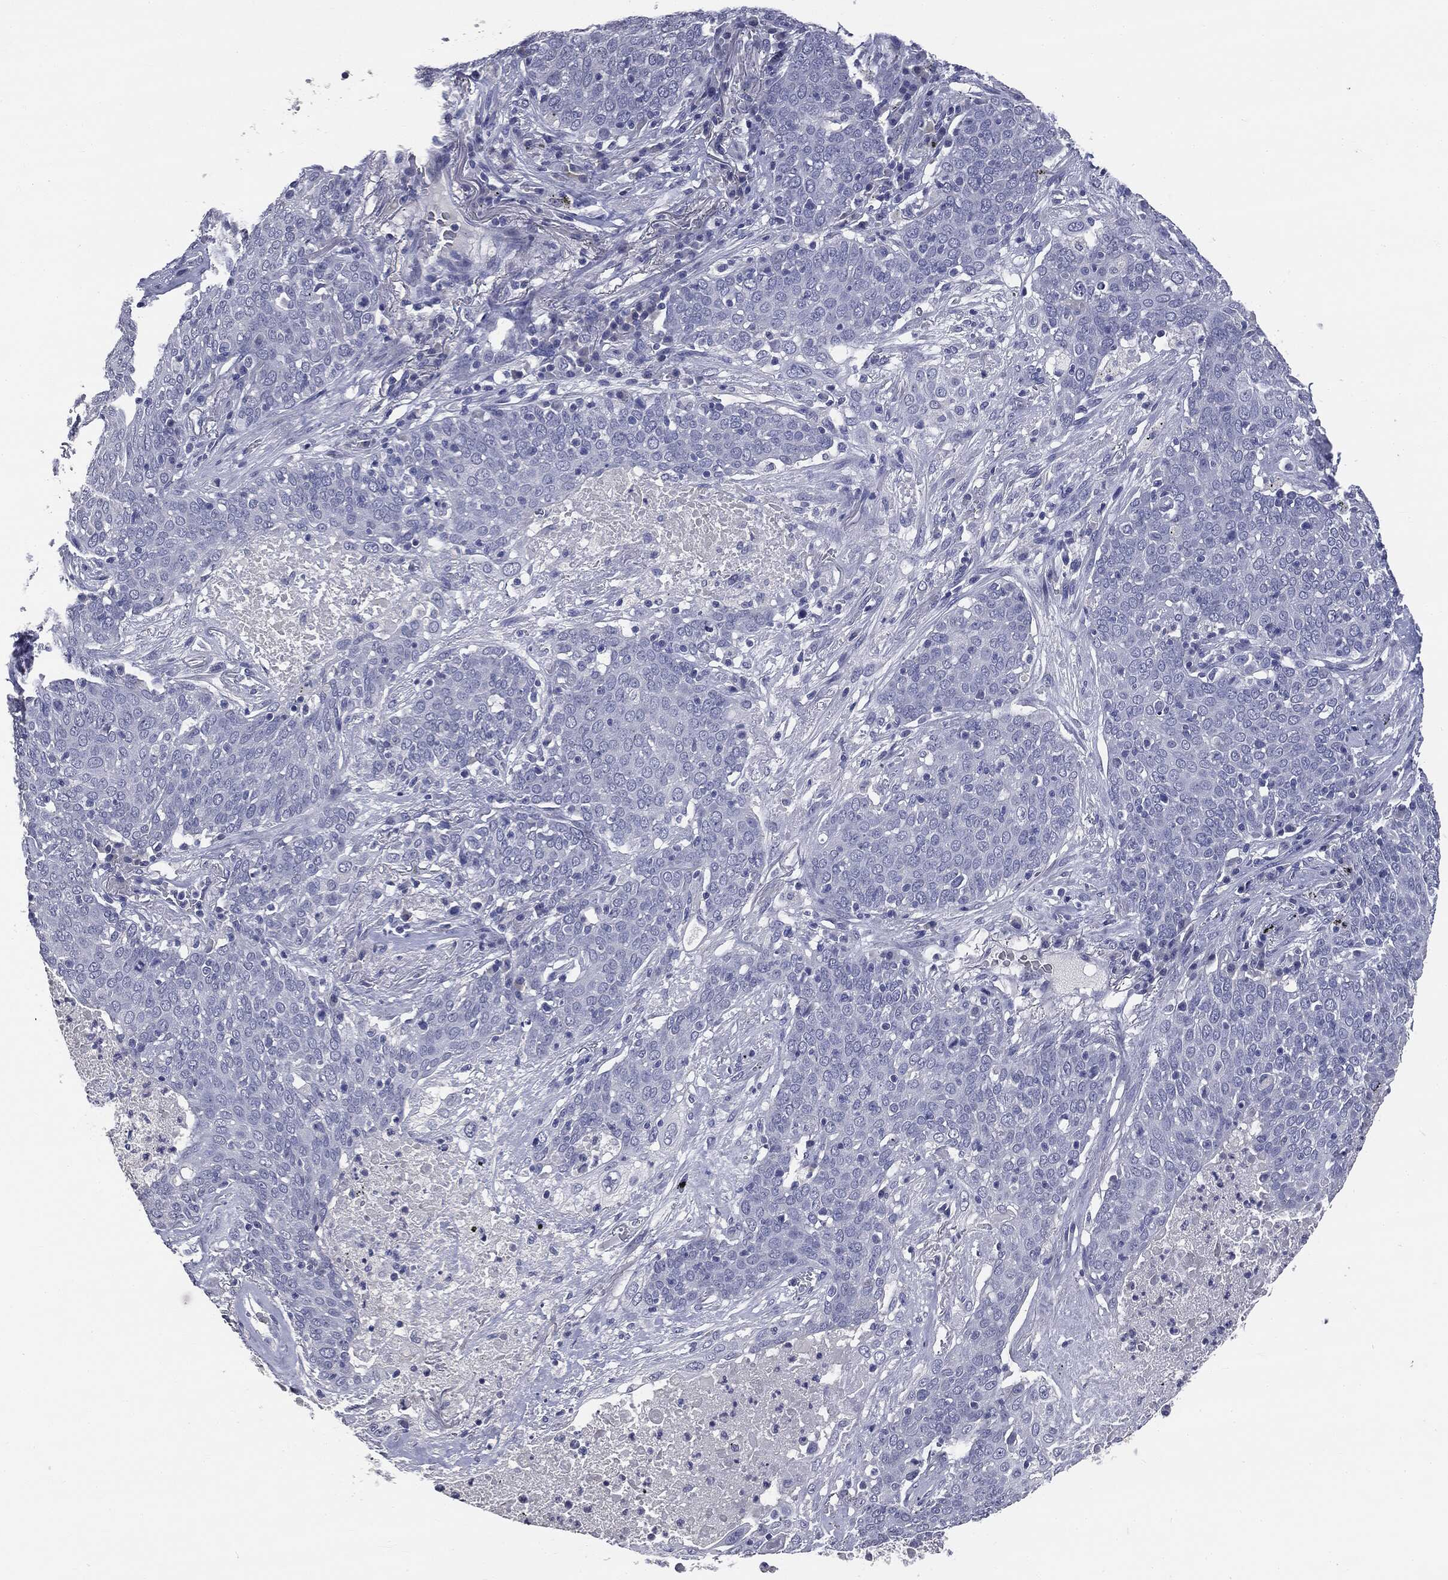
{"staining": {"intensity": "negative", "quantity": "none", "location": "none"}, "tissue": "lung cancer", "cell_type": "Tumor cells", "image_type": "cancer", "snomed": [{"axis": "morphology", "description": "Squamous cell carcinoma, NOS"}, {"axis": "topography", "description": "Lung"}], "caption": "Immunohistochemical staining of human squamous cell carcinoma (lung) demonstrates no significant expression in tumor cells.", "gene": "AFP", "patient": {"sex": "male", "age": 82}}